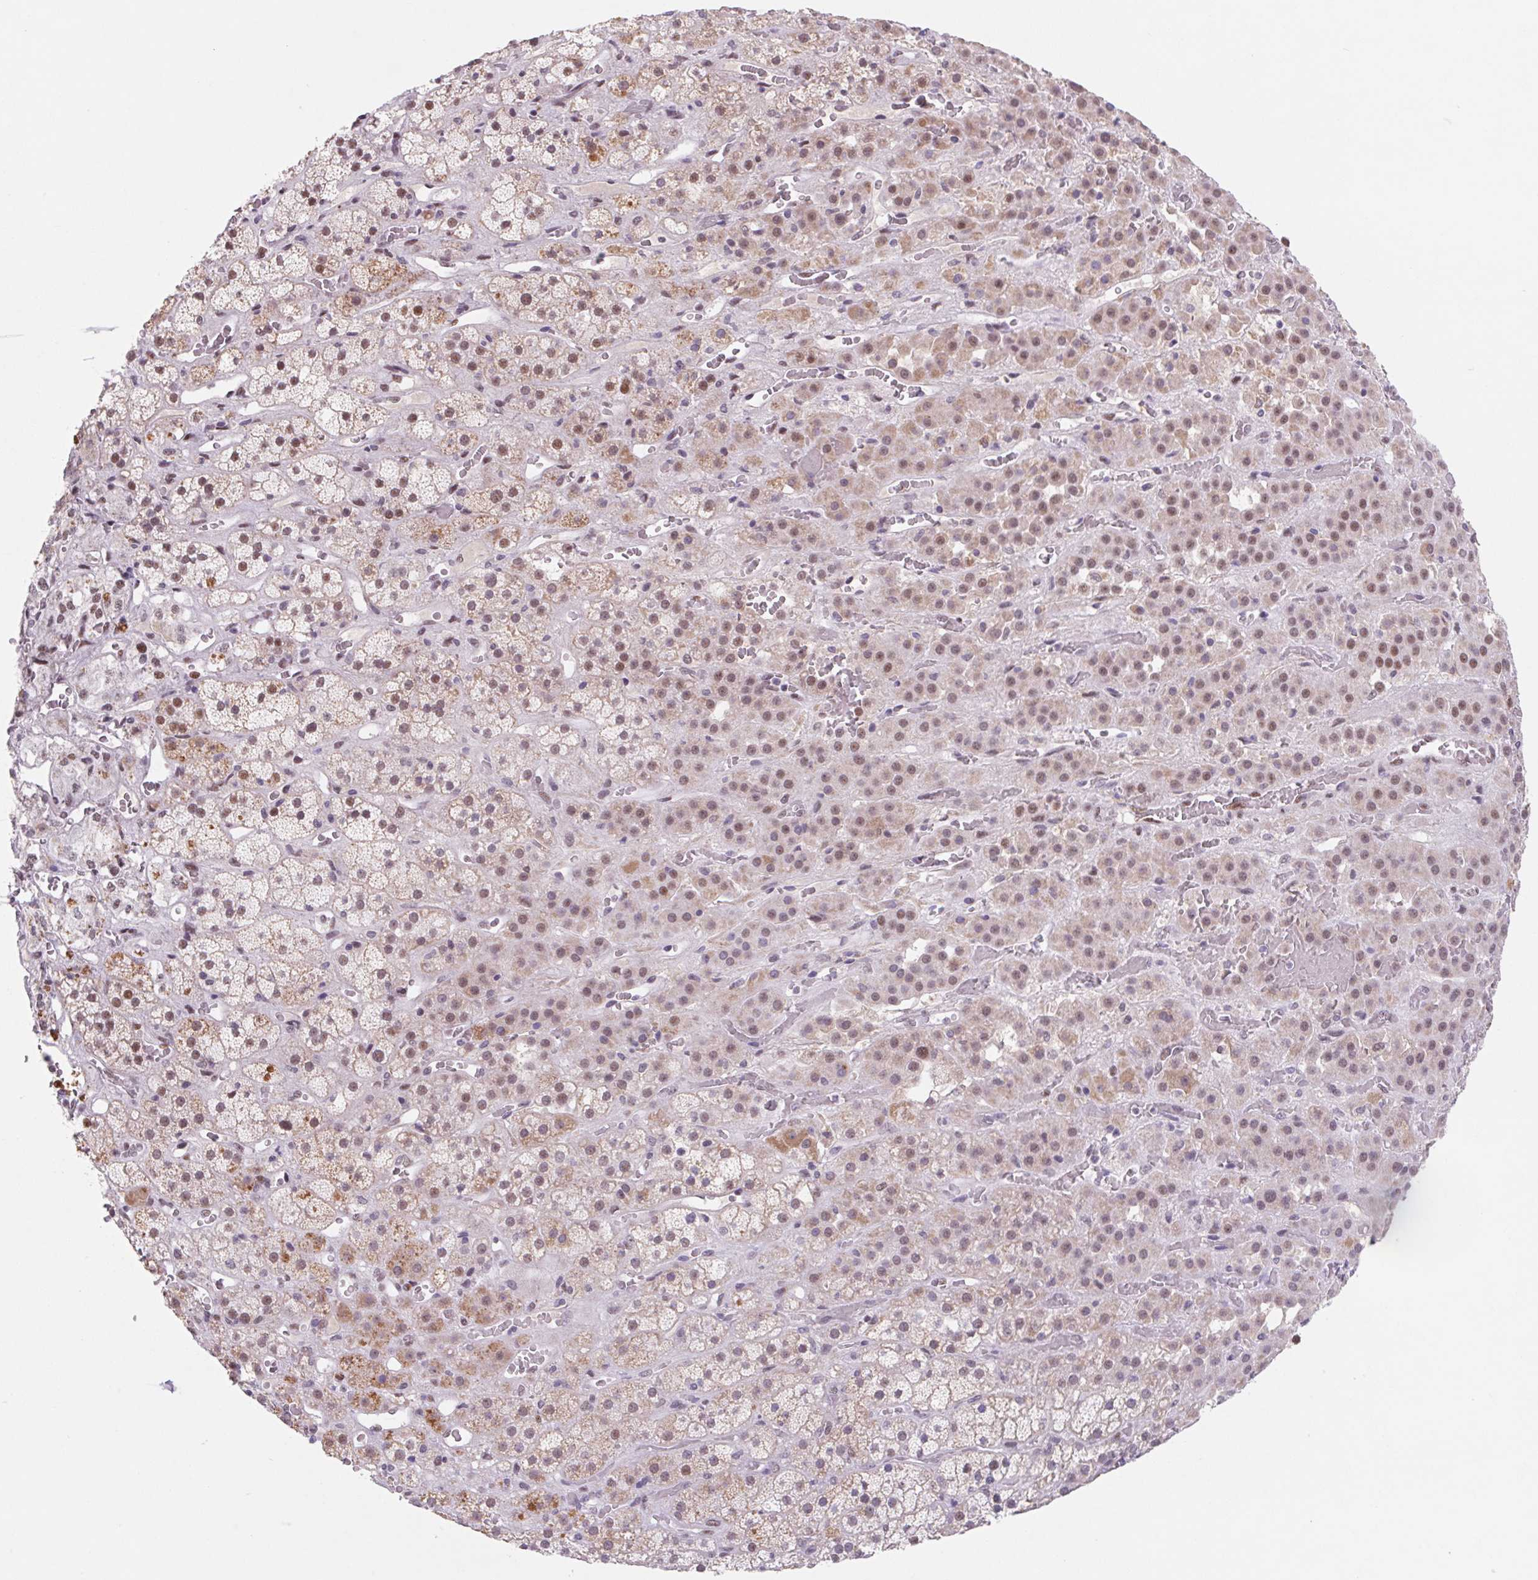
{"staining": {"intensity": "moderate", "quantity": "25%-75%", "location": "nuclear"}, "tissue": "adrenal gland", "cell_type": "Glandular cells", "image_type": "normal", "snomed": [{"axis": "morphology", "description": "Normal tissue, NOS"}, {"axis": "topography", "description": "Adrenal gland"}], "caption": "About 25%-75% of glandular cells in unremarkable human adrenal gland exhibit moderate nuclear protein positivity as visualized by brown immunohistochemical staining.", "gene": "DPPA5", "patient": {"sex": "male", "age": 57}}